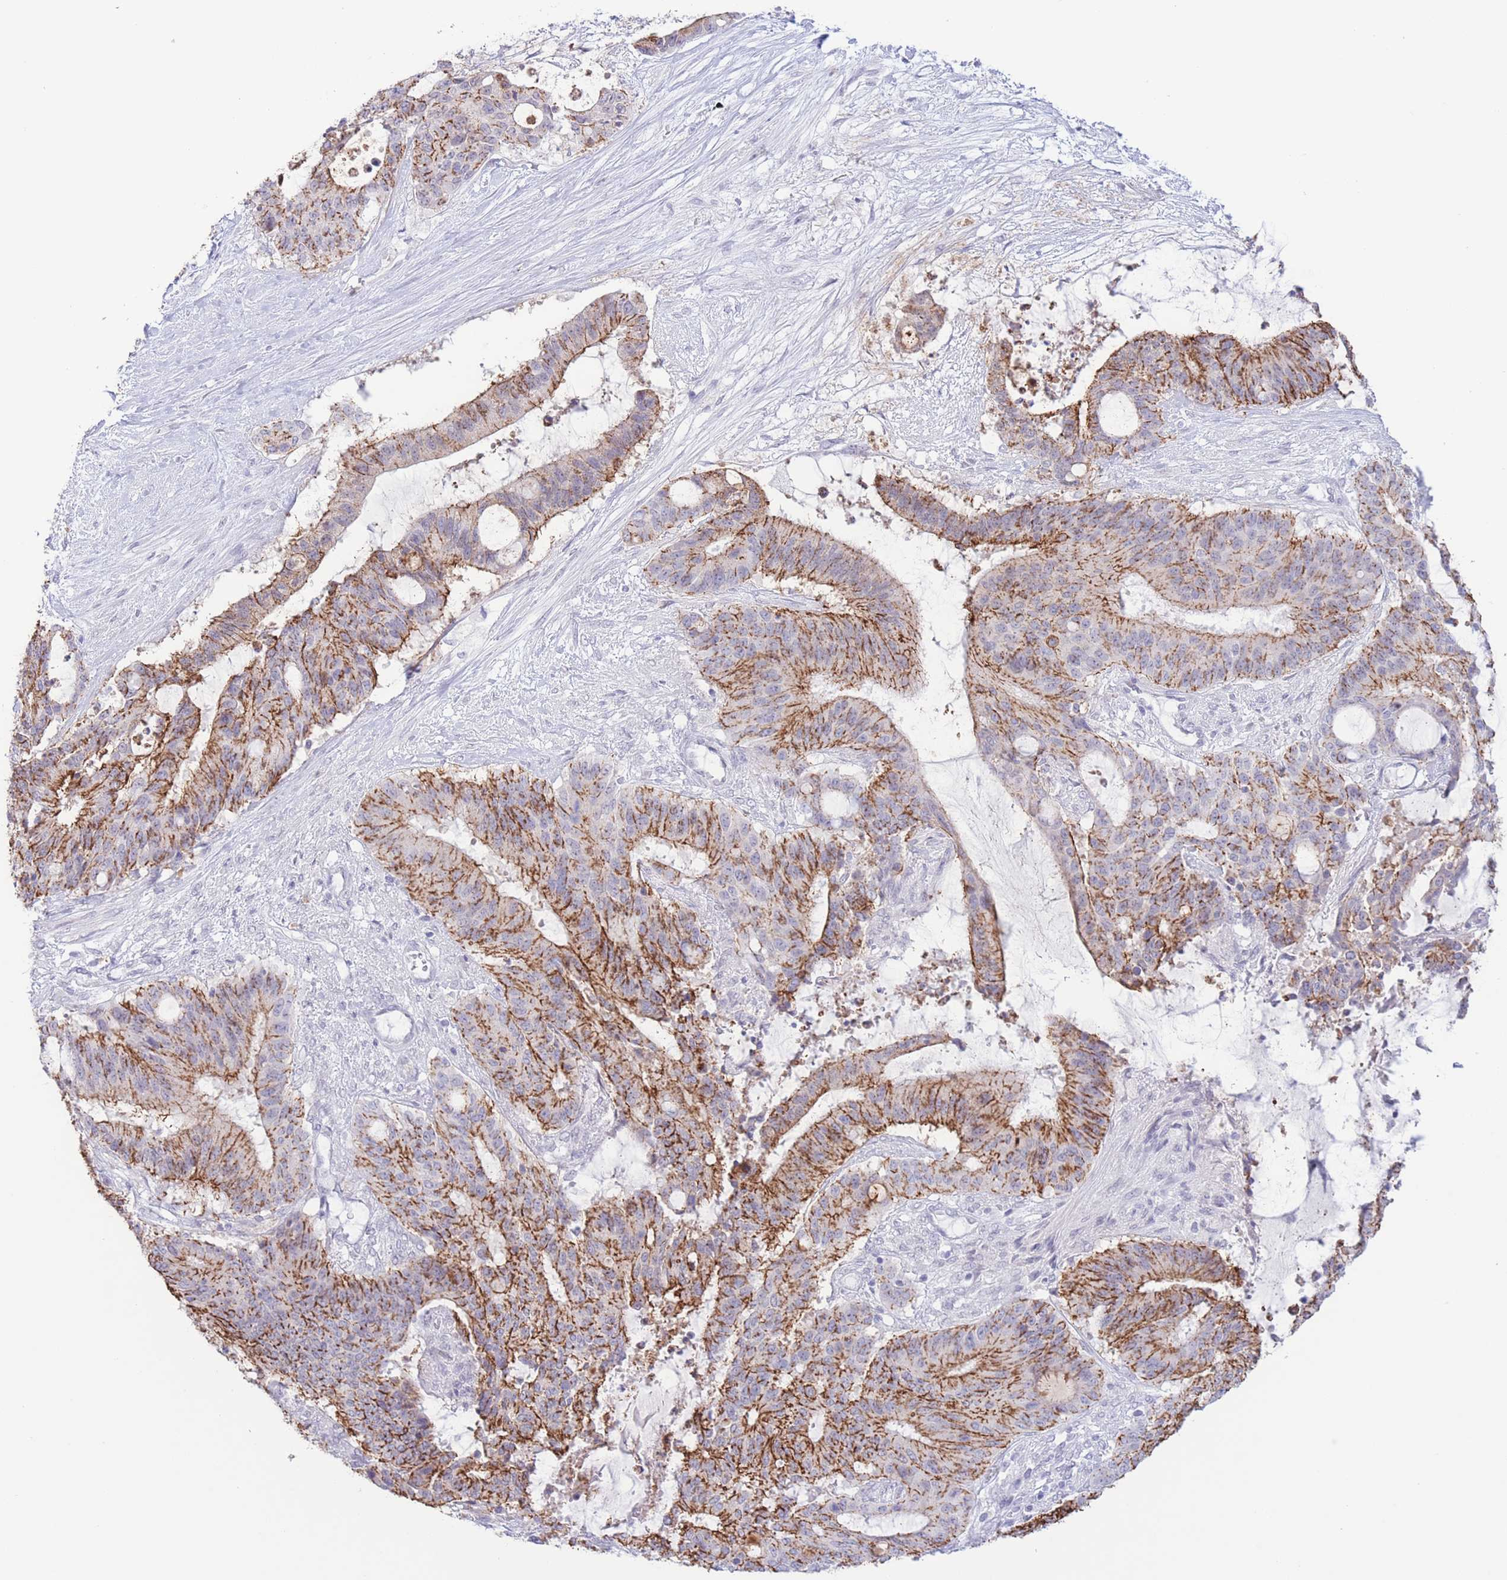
{"staining": {"intensity": "strong", "quantity": ">75%", "location": "cytoplasmic/membranous"}, "tissue": "liver cancer", "cell_type": "Tumor cells", "image_type": "cancer", "snomed": [{"axis": "morphology", "description": "Normal tissue, NOS"}, {"axis": "morphology", "description": "Cholangiocarcinoma"}, {"axis": "topography", "description": "Liver"}, {"axis": "topography", "description": "Peripheral nerve tissue"}], "caption": "IHC staining of liver cancer, which exhibits high levels of strong cytoplasmic/membranous staining in about >75% of tumor cells indicating strong cytoplasmic/membranous protein positivity. The staining was performed using DAB (brown) for protein detection and nuclei were counterstained in hematoxylin (blue).", "gene": "LCLAT1", "patient": {"sex": "female", "age": 73}}